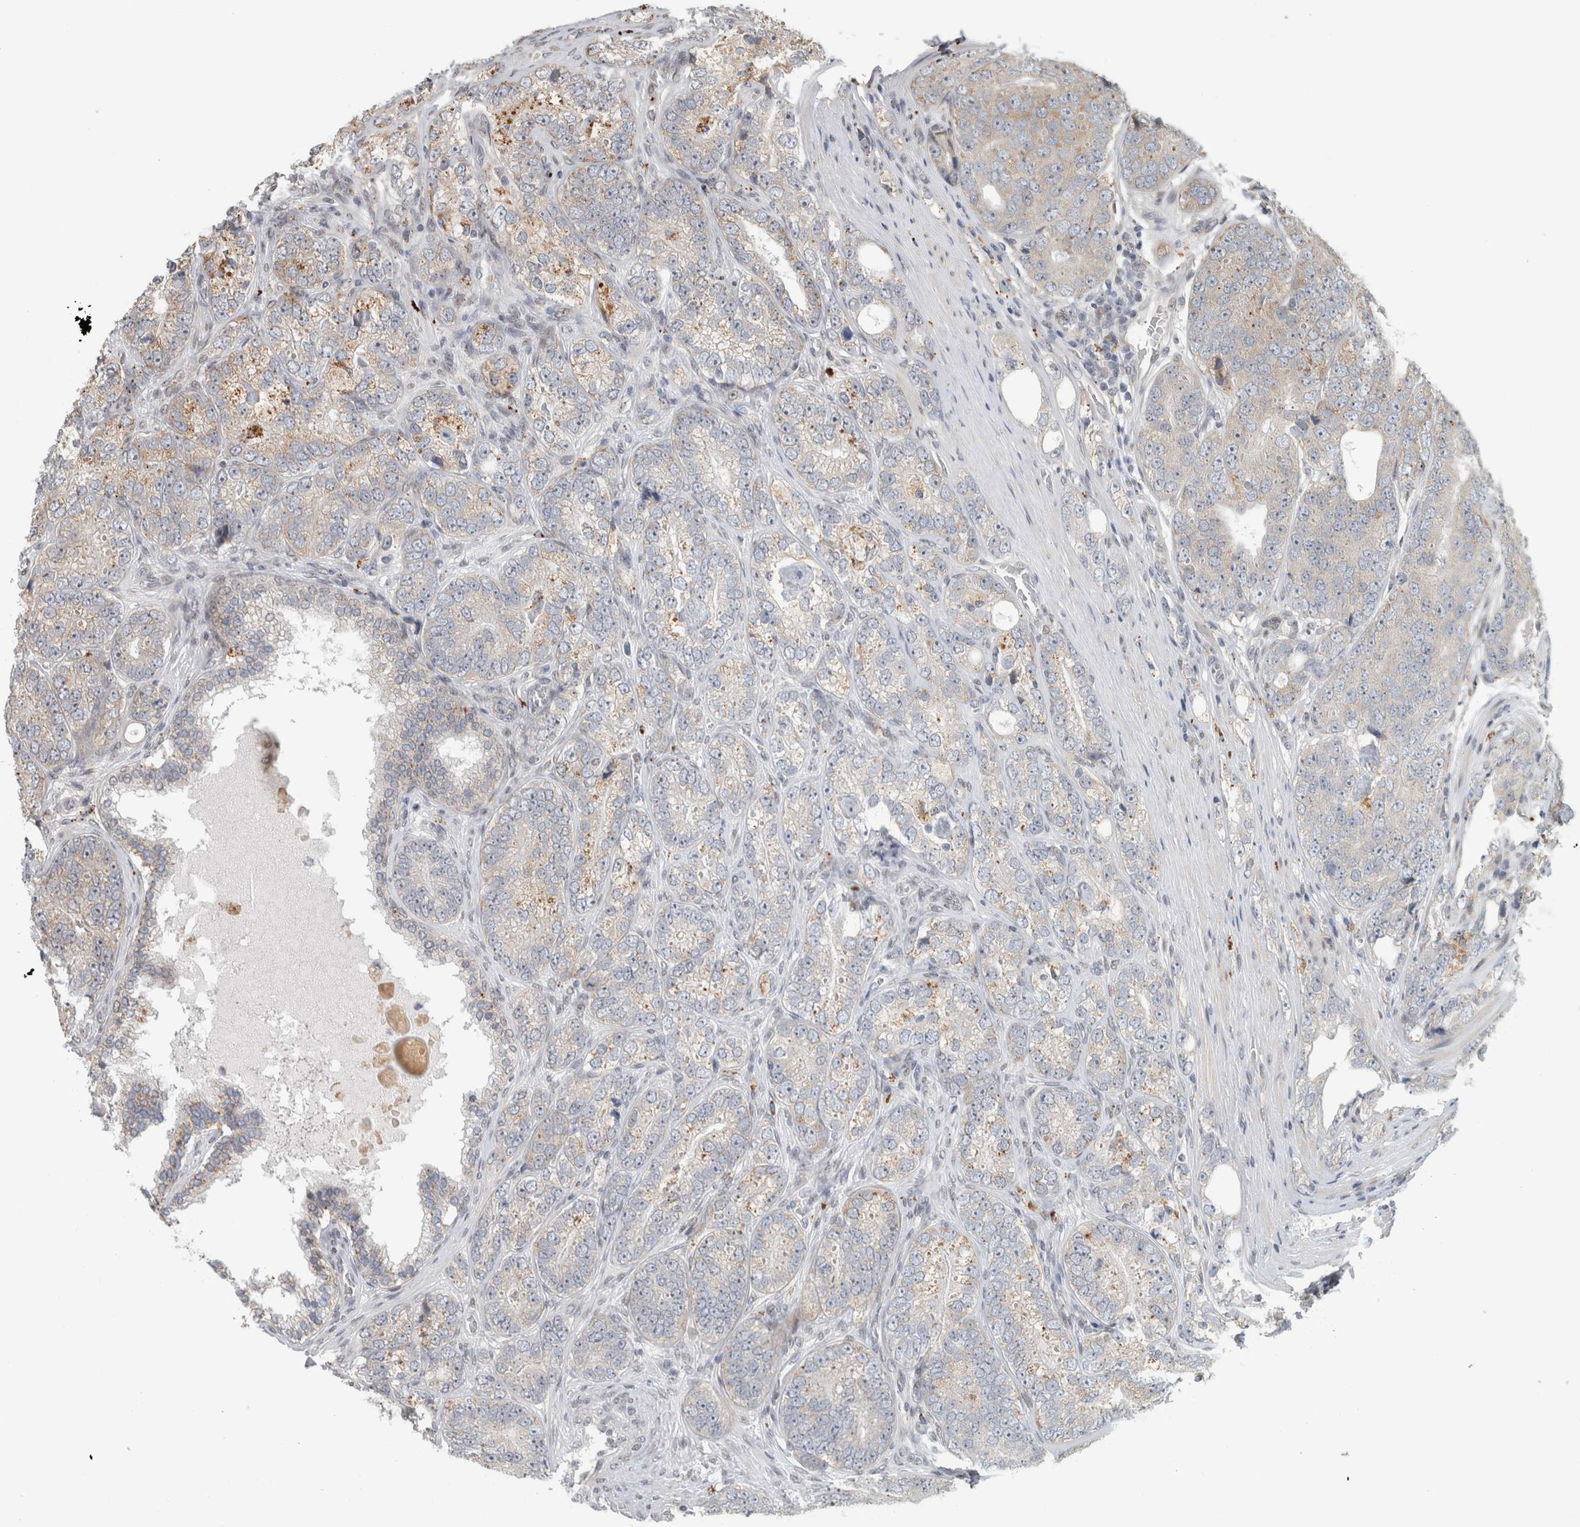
{"staining": {"intensity": "weak", "quantity": "25%-75%", "location": "cytoplasmic/membranous"}, "tissue": "prostate cancer", "cell_type": "Tumor cells", "image_type": "cancer", "snomed": [{"axis": "morphology", "description": "Adenocarcinoma, High grade"}, {"axis": "topography", "description": "Prostate"}], "caption": "Human adenocarcinoma (high-grade) (prostate) stained with a brown dye shows weak cytoplasmic/membranous positive expression in approximately 25%-75% of tumor cells.", "gene": "NAB2", "patient": {"sex": "male", "age": 56}}